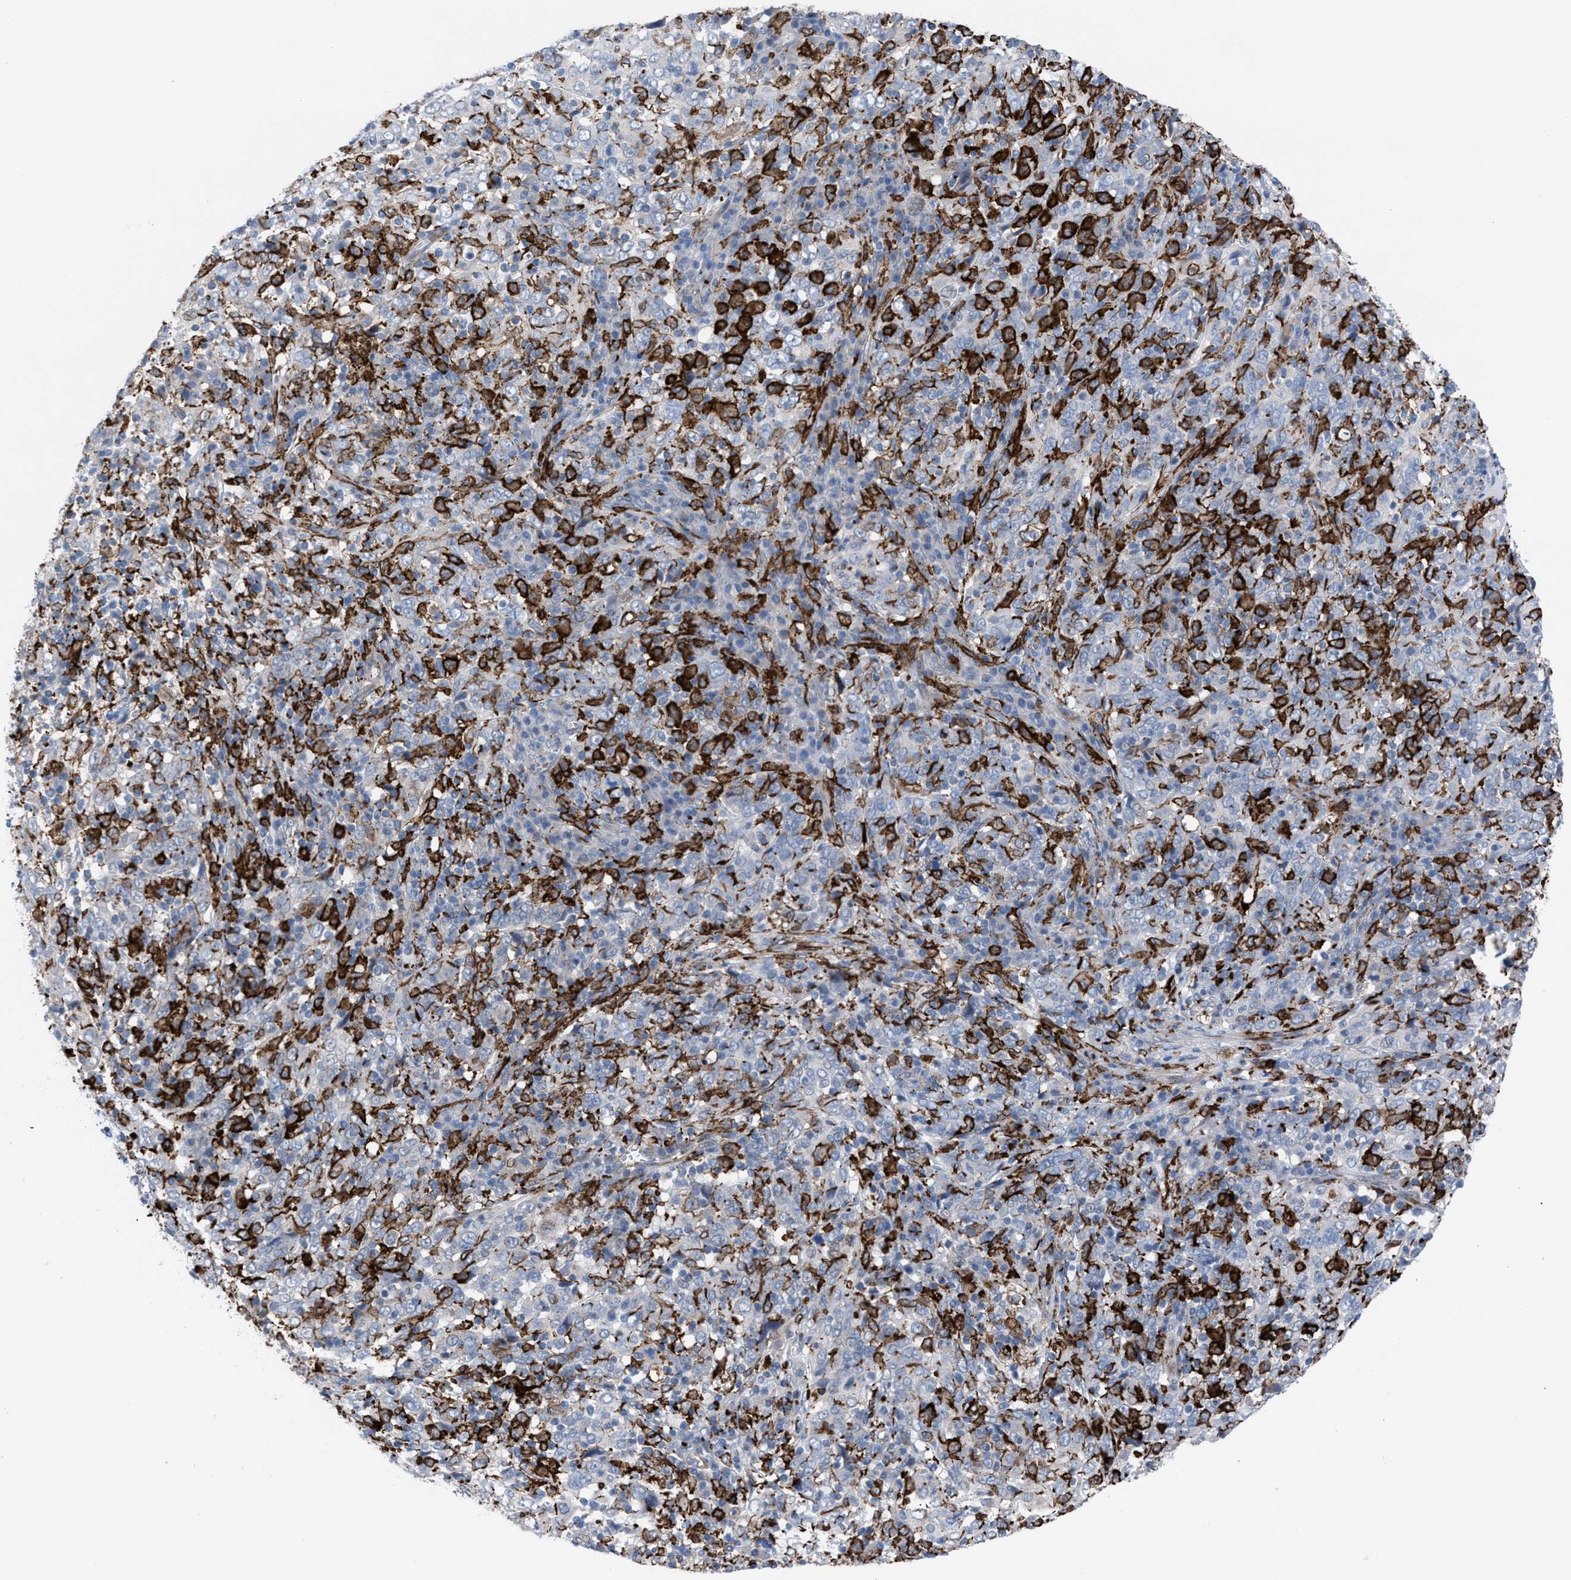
{"staining": {"intensity": "negative", "quantity": "none", "location": "none"}, "tissue": "cervical cancer", "cell_type": "Tumor cells", "image_type": "cancer", "snomed": [{"axis": "morphology", "description": "Squamous cell carcinoma, NOS"}, {"axis": "topography", "description": "Cervix"}], "caption": "High power microscopy image of an immunohistochemistry micrograph of cervical cancer, revealing no significant expression in tumor cells.", "gene": "SLC47A1", "patient": {"sex": "female", "age": 46}}